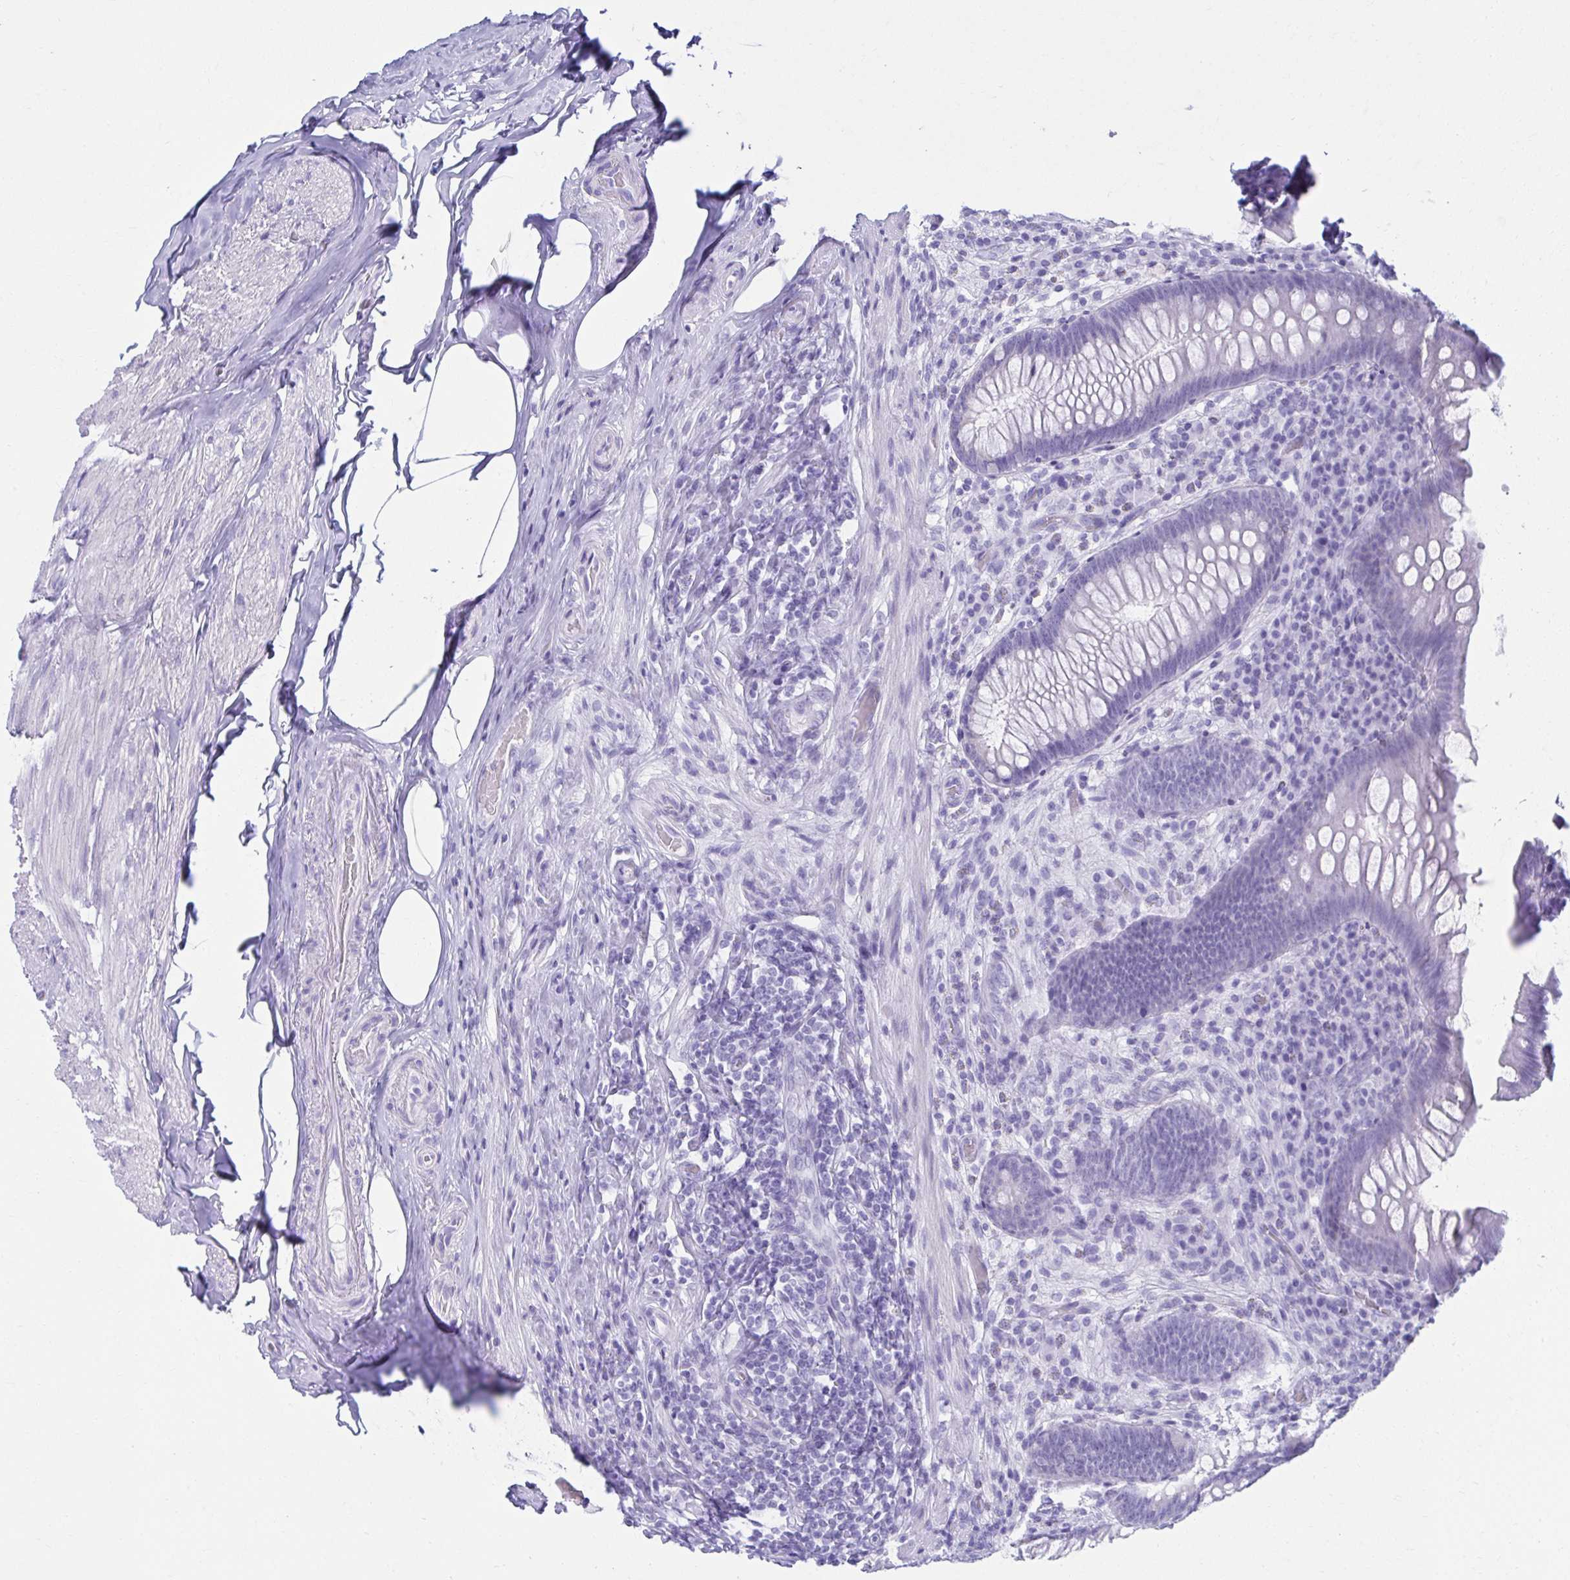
{"staining": {"intensity": "negative", "quantity": "none", "location": "none"}, "tissue": "appendix", "cell_type": "Glandular cells", "image_type": "normal", "snomed": [{"axis": "morphology", "description": "Normal tissue, NOS"}, {"axis": "topography", "description": "Appendix"}], "caption": "Human appendix stained for a protein using immunohistochemistry (IHC) shows no staining in glandular cells.", "gene": "ATP4B", "patient": {"sex": "male", "age": 71}}